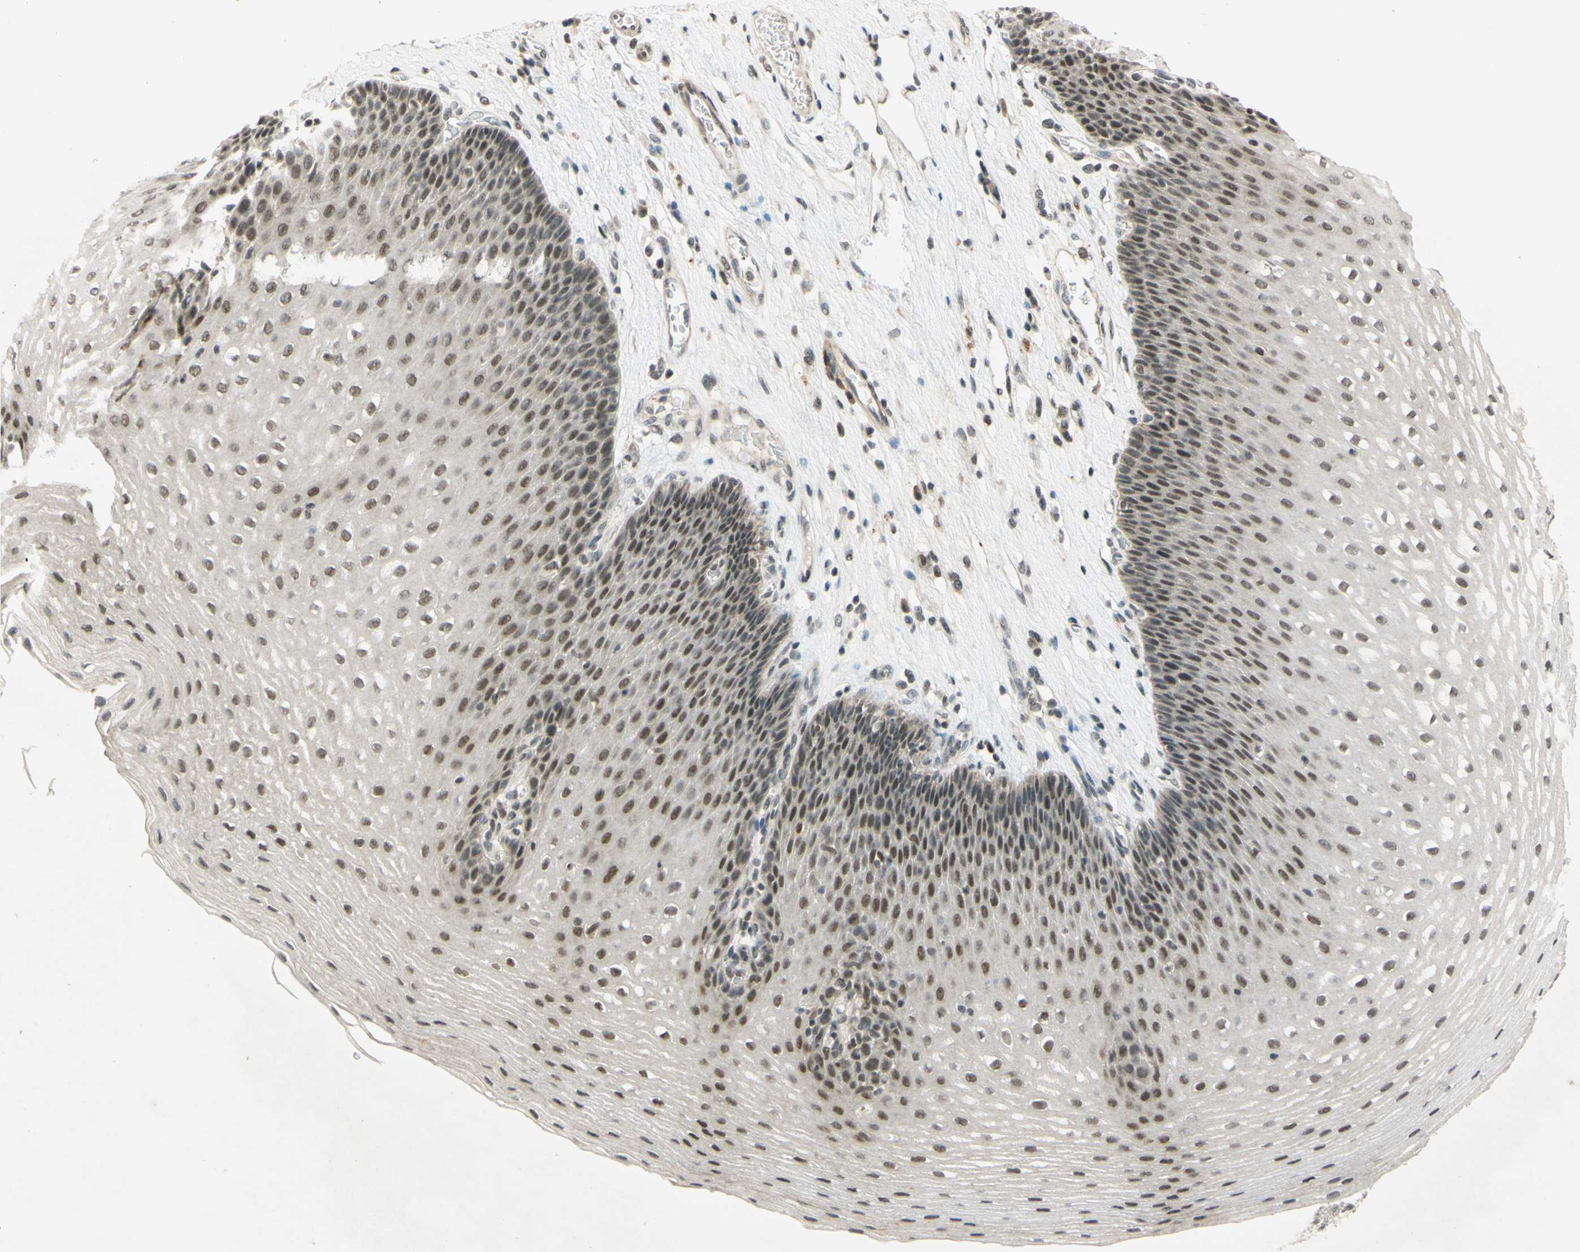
{"staining": {"intensity": "moderate", "quantity": "25%-75%", "location": "nuclear"}, "tissue": "esophagus", "cell_type": "Squamous epithelial cells", "image_type": "normal", "snomed": [{"axis": "morphology", "description": "Normal tissue, NOS"}, {"axis": "topography", "description": "Esophagus"}], "caption": "Benign esophagus shows moderate nuclear expression in approximately 25%-75% of squamous epithelial cells (IHC, brightfield microscopy, high magnification)..", "gene": "SMARCB1", "patient": {"sex": "male", "age": 48}}